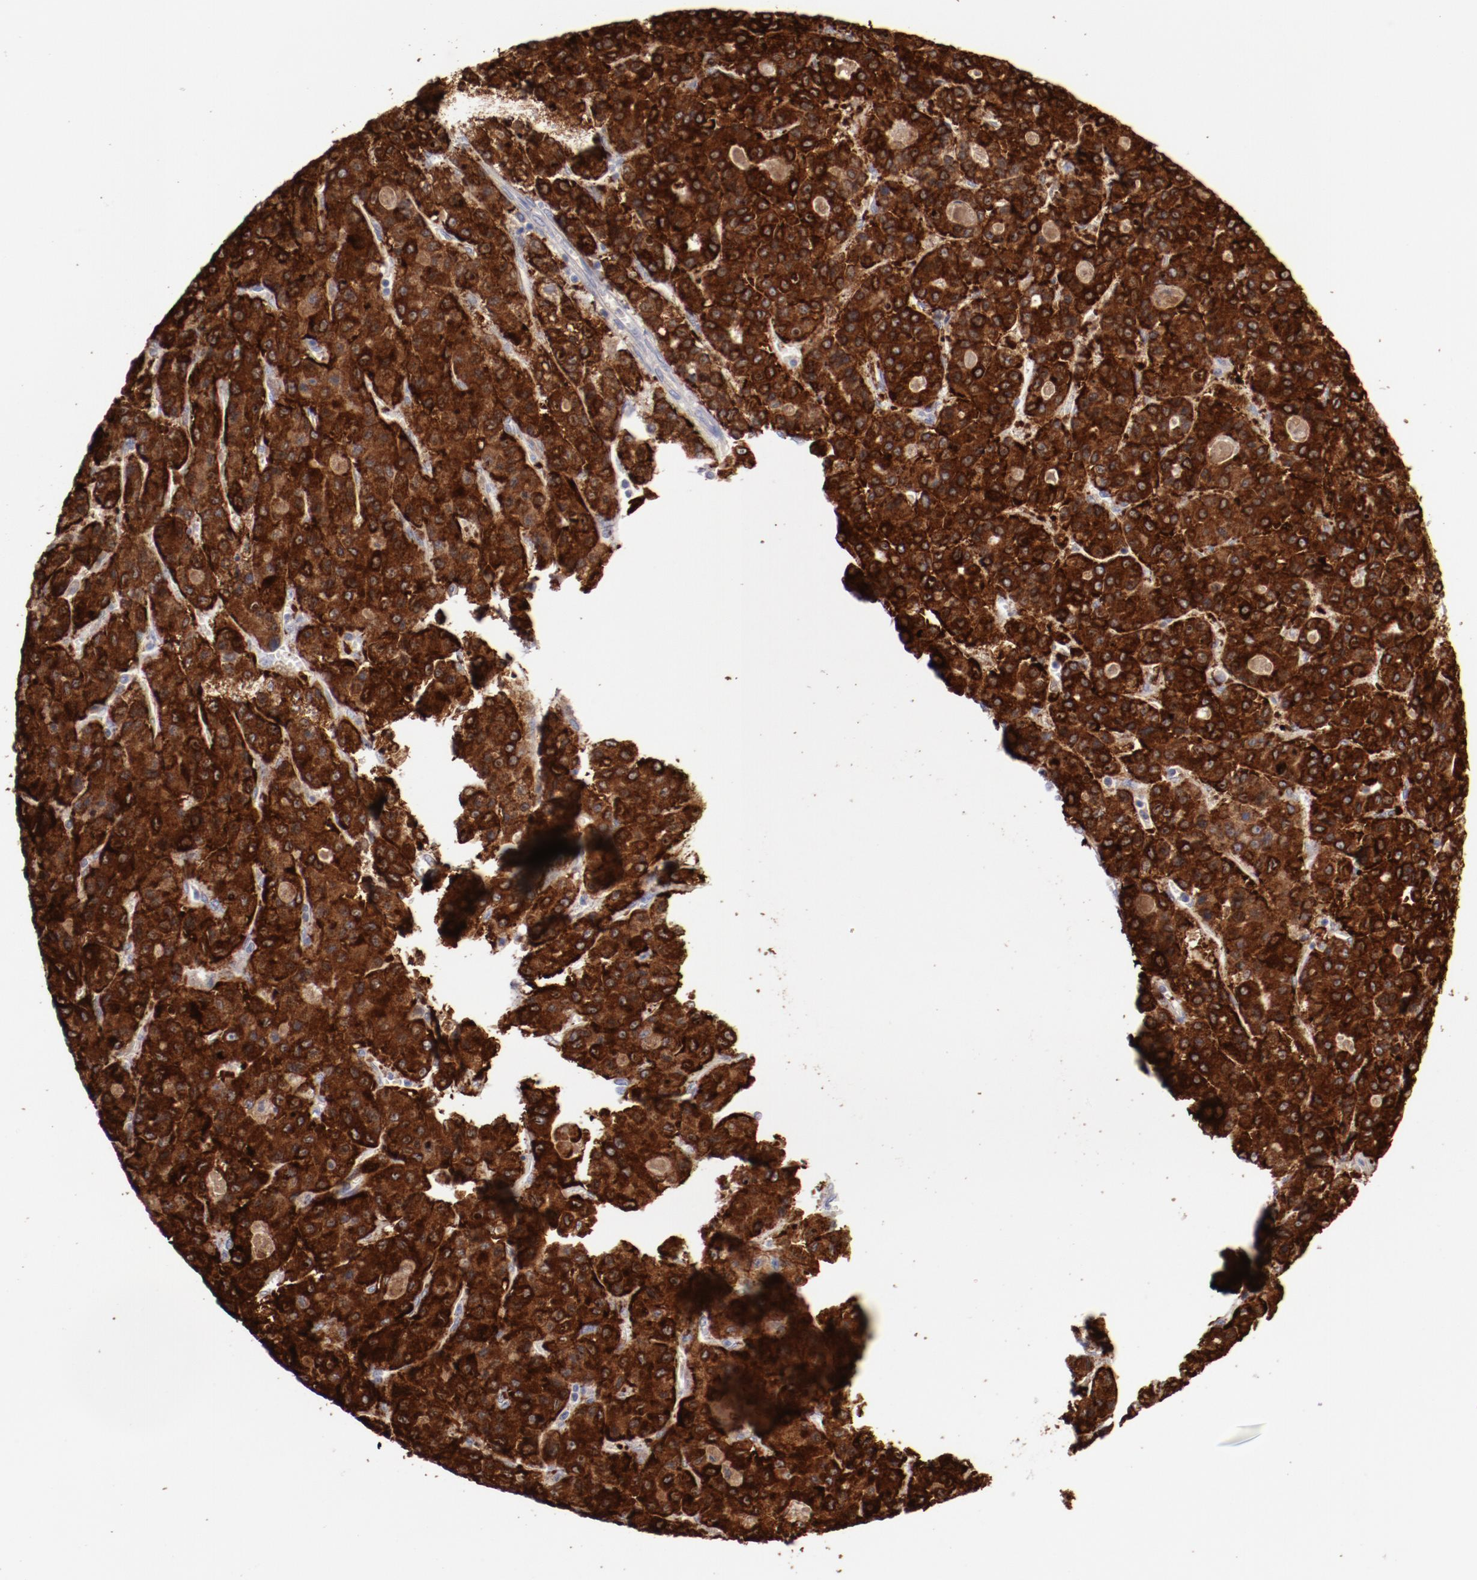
{"staining": {"intensity": "strong", "quantity": ">75%", "location": "cytoplasmic/membranous"}, "tissue": "liver cancer", "cell_type": "Tumor cells", "image_type": "cancer", "snomed": [{"axis": "morphology", "description": "Carcinoma, Hepatocellular, NOS"}, {"axis": "topography", "description": "Liver"}], "caption": "DAB (3,3'-diaminobenzidine) immunohistochemical staining of liver cancer displays strong cytoplasmic/membranous protein staining in approximately >75% of tumor cells.", "gene": "ENTPD5", "patient": {"sex": "male", "age": 70}}